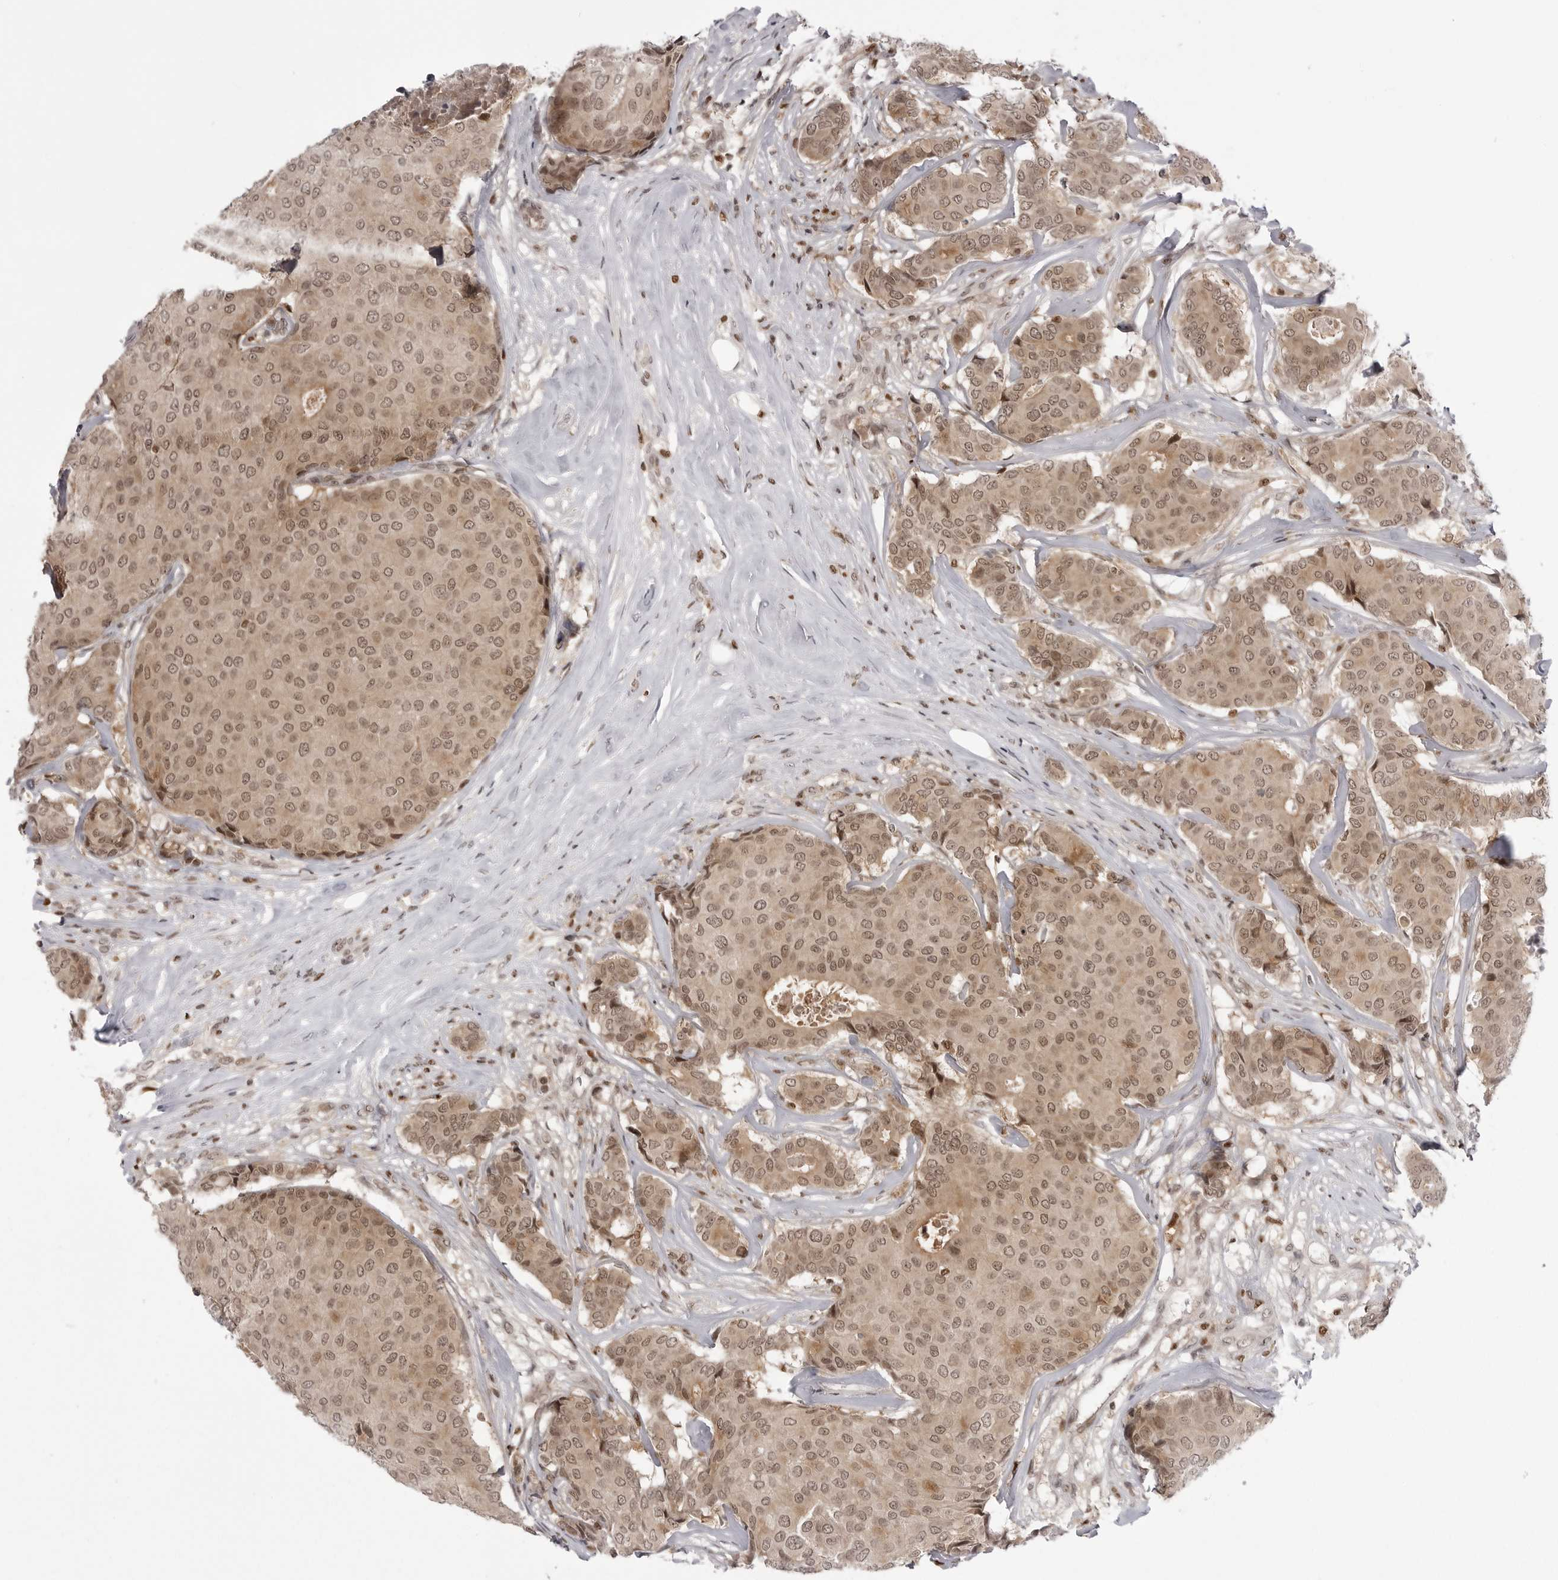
{"staining": {"intensity": "moderate", "quantity": ">75%", "location": "cytoplasmic/membranous,nuclear"}, "tissue": "breast cancer", "cell_type": "Tumor cells", "image_type": "cancer", "snomed": [{"axis": "morphology", "description": "Duct carcinoma"}, {"axis": "topography", "description": "Breast"}], "caption": "Invasive ductal carcinoma (breast) stained with DAB (3,3'-diaminobenzidine) immunohistochemistry exhibits medium levels of moderate cytoplasmic/membranous and nuclear staining in about >75% of tumor cells.", "gene": "PTK2B", "patient": {"sex": "female", "age": 75}}